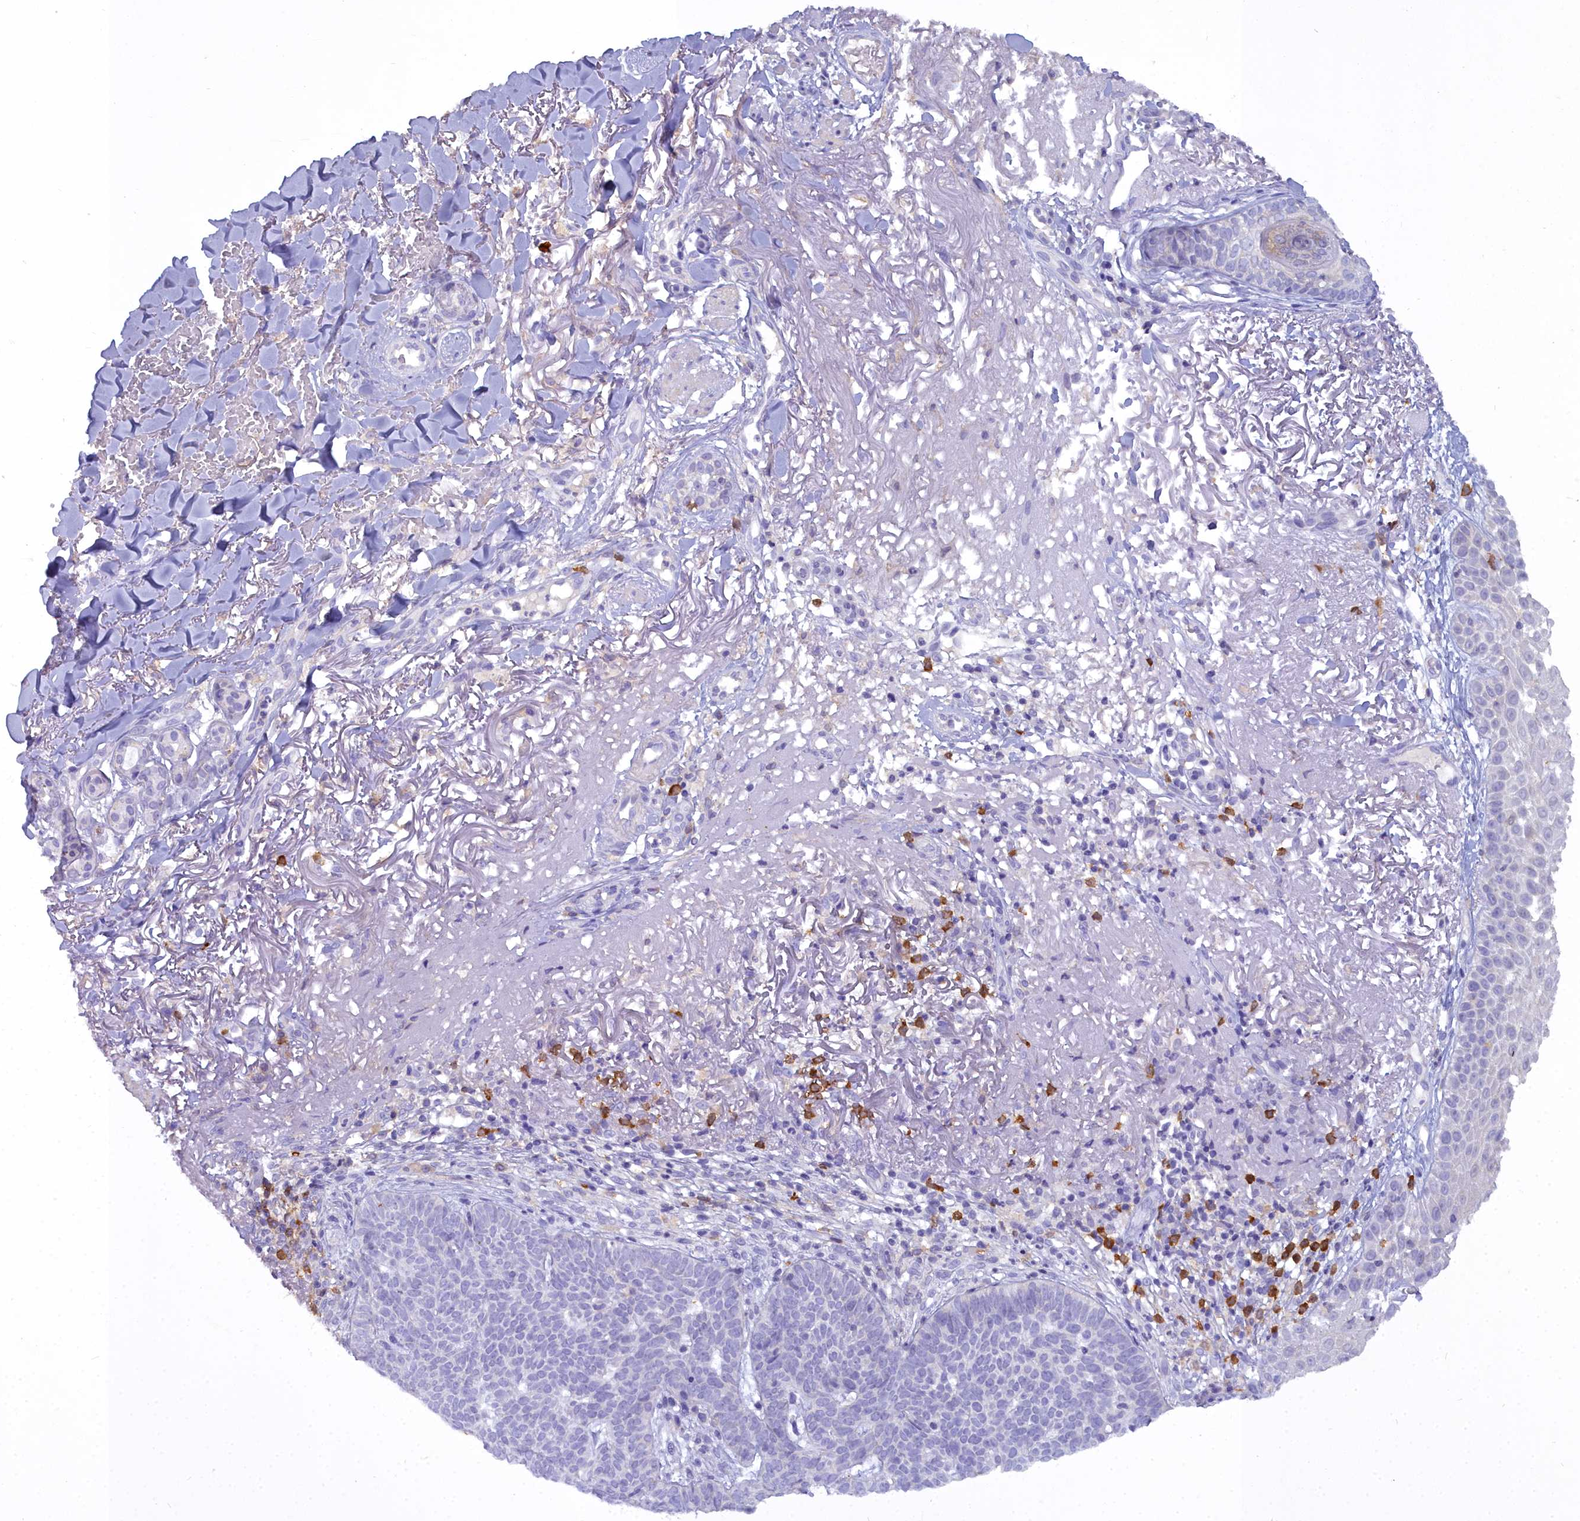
{"staining": {"intensity": "negative", "quantity": "none", "location": "none"}, "tissue": "skin cancer", "cell_type": "Tumor cells", "image_type": "cancer", "snomed": [{"axis": "morphology", "description": "Basal cell carcinoma"}, {"axis": "topography", "description": "Skin"}], "caption": "This histopathology image is of skin cancer stained with IHC to label a protein in brown with the nuclei are counter-stained blue. There is no staining in tumor cells. (DAB (3,3'-diaminobenzidine) immunohistochemistry visualized using brightfield microscopy, high magnification).", "gene": "BLNK", "patient": {"sex": "female", "age": 78}}